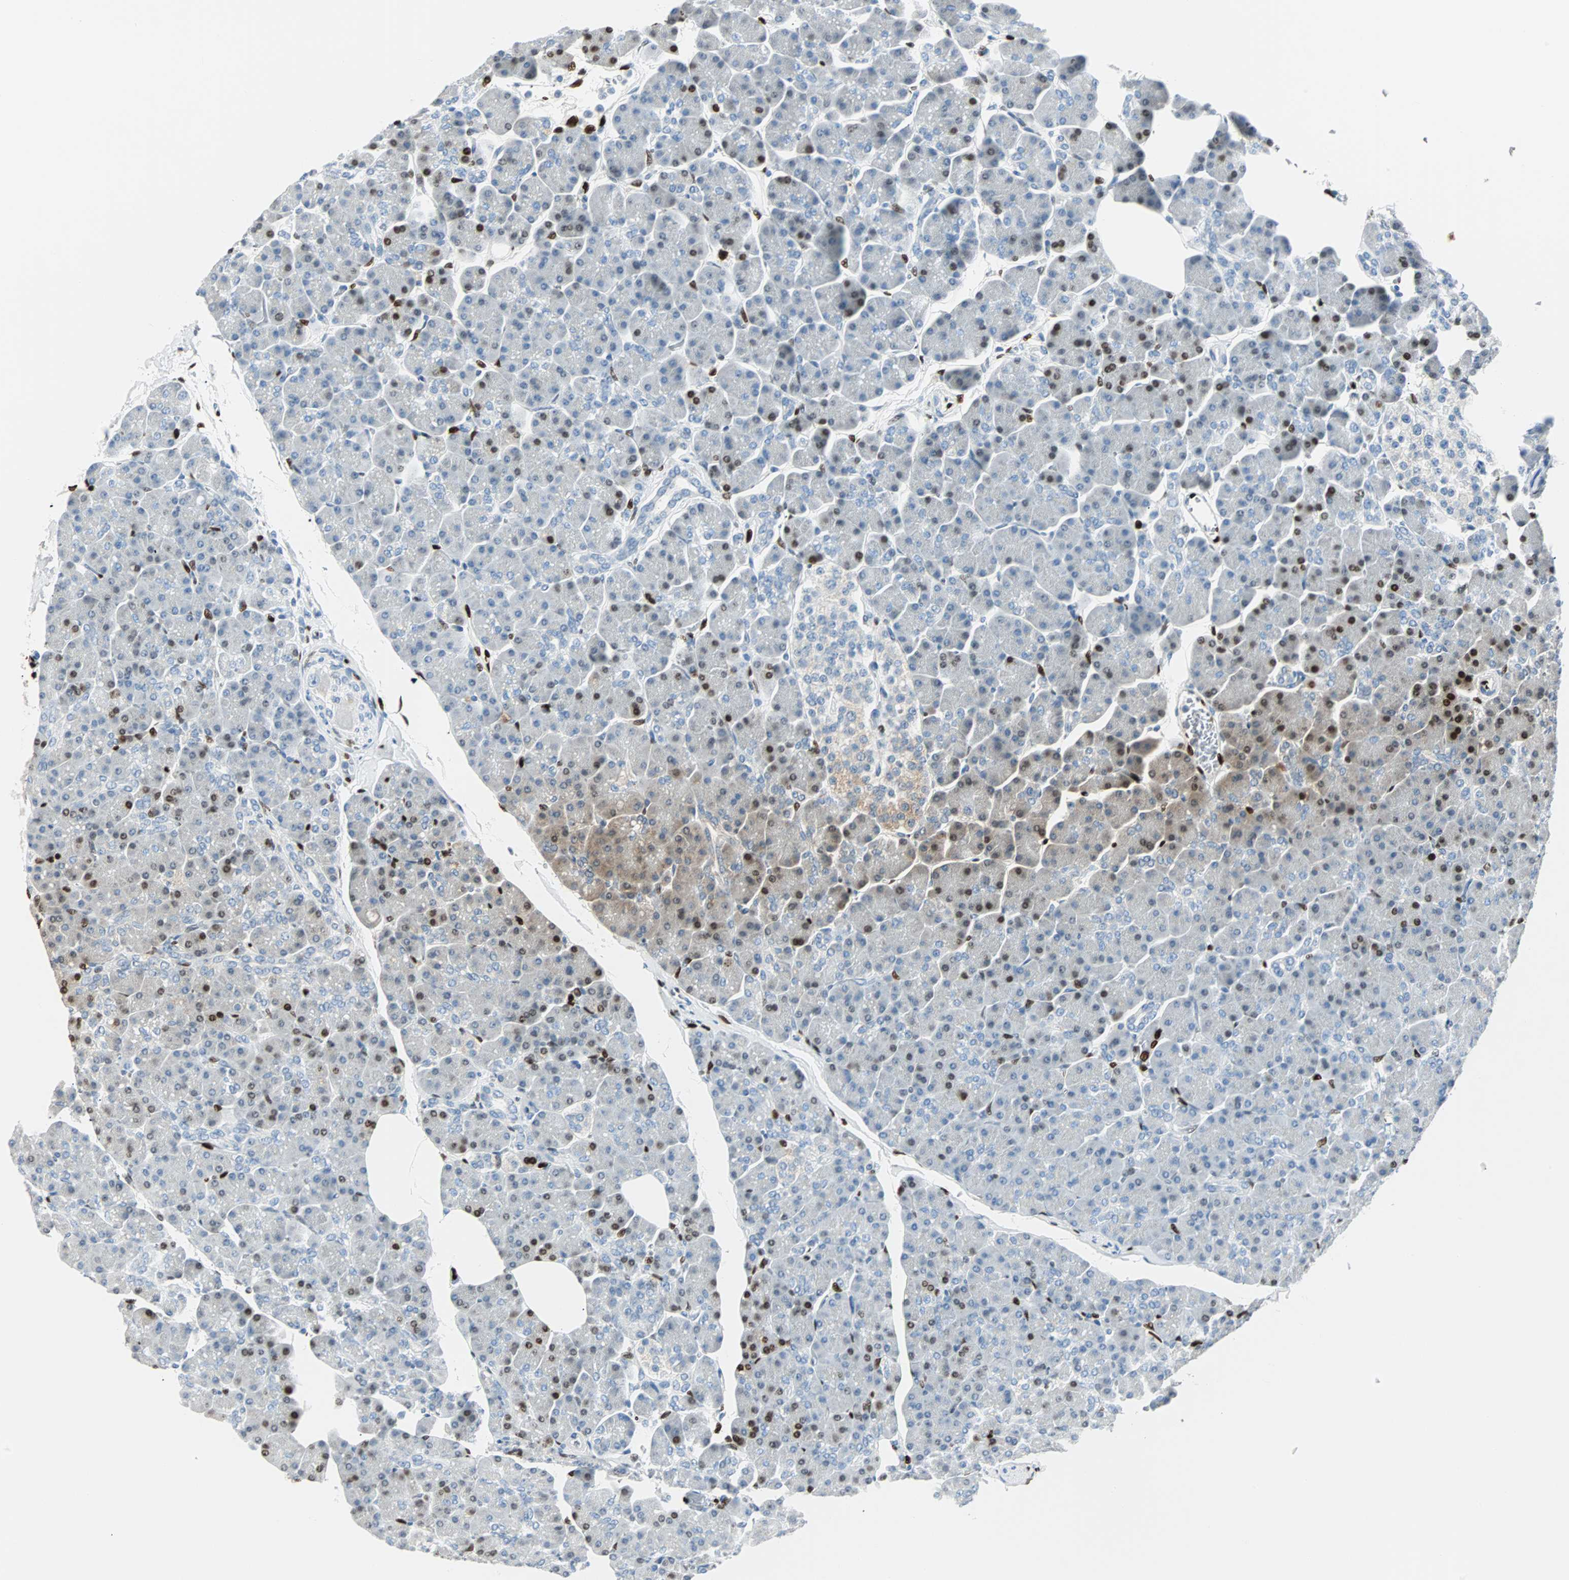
{"staining": {"intensity": "strong", "quantity": "<25%", "location": "nuclear"}, "tissue": "pancreas", "cell_type": "Exocrine glandular cells", "image_type": "normal", "snomed": [{"axis": "morphology", "description": "Normal tissue, NOS"}, {"axis": "topography", "description": "Pancreas"}], "caption": "An IHC photomicrograph of normal tissue is shown. Protein staining in brown labels strong nuclear positivity in pancreas within exocrine glandular cells.", "gene": "IL33", "patient": {"sex": "female", "age": 43}}